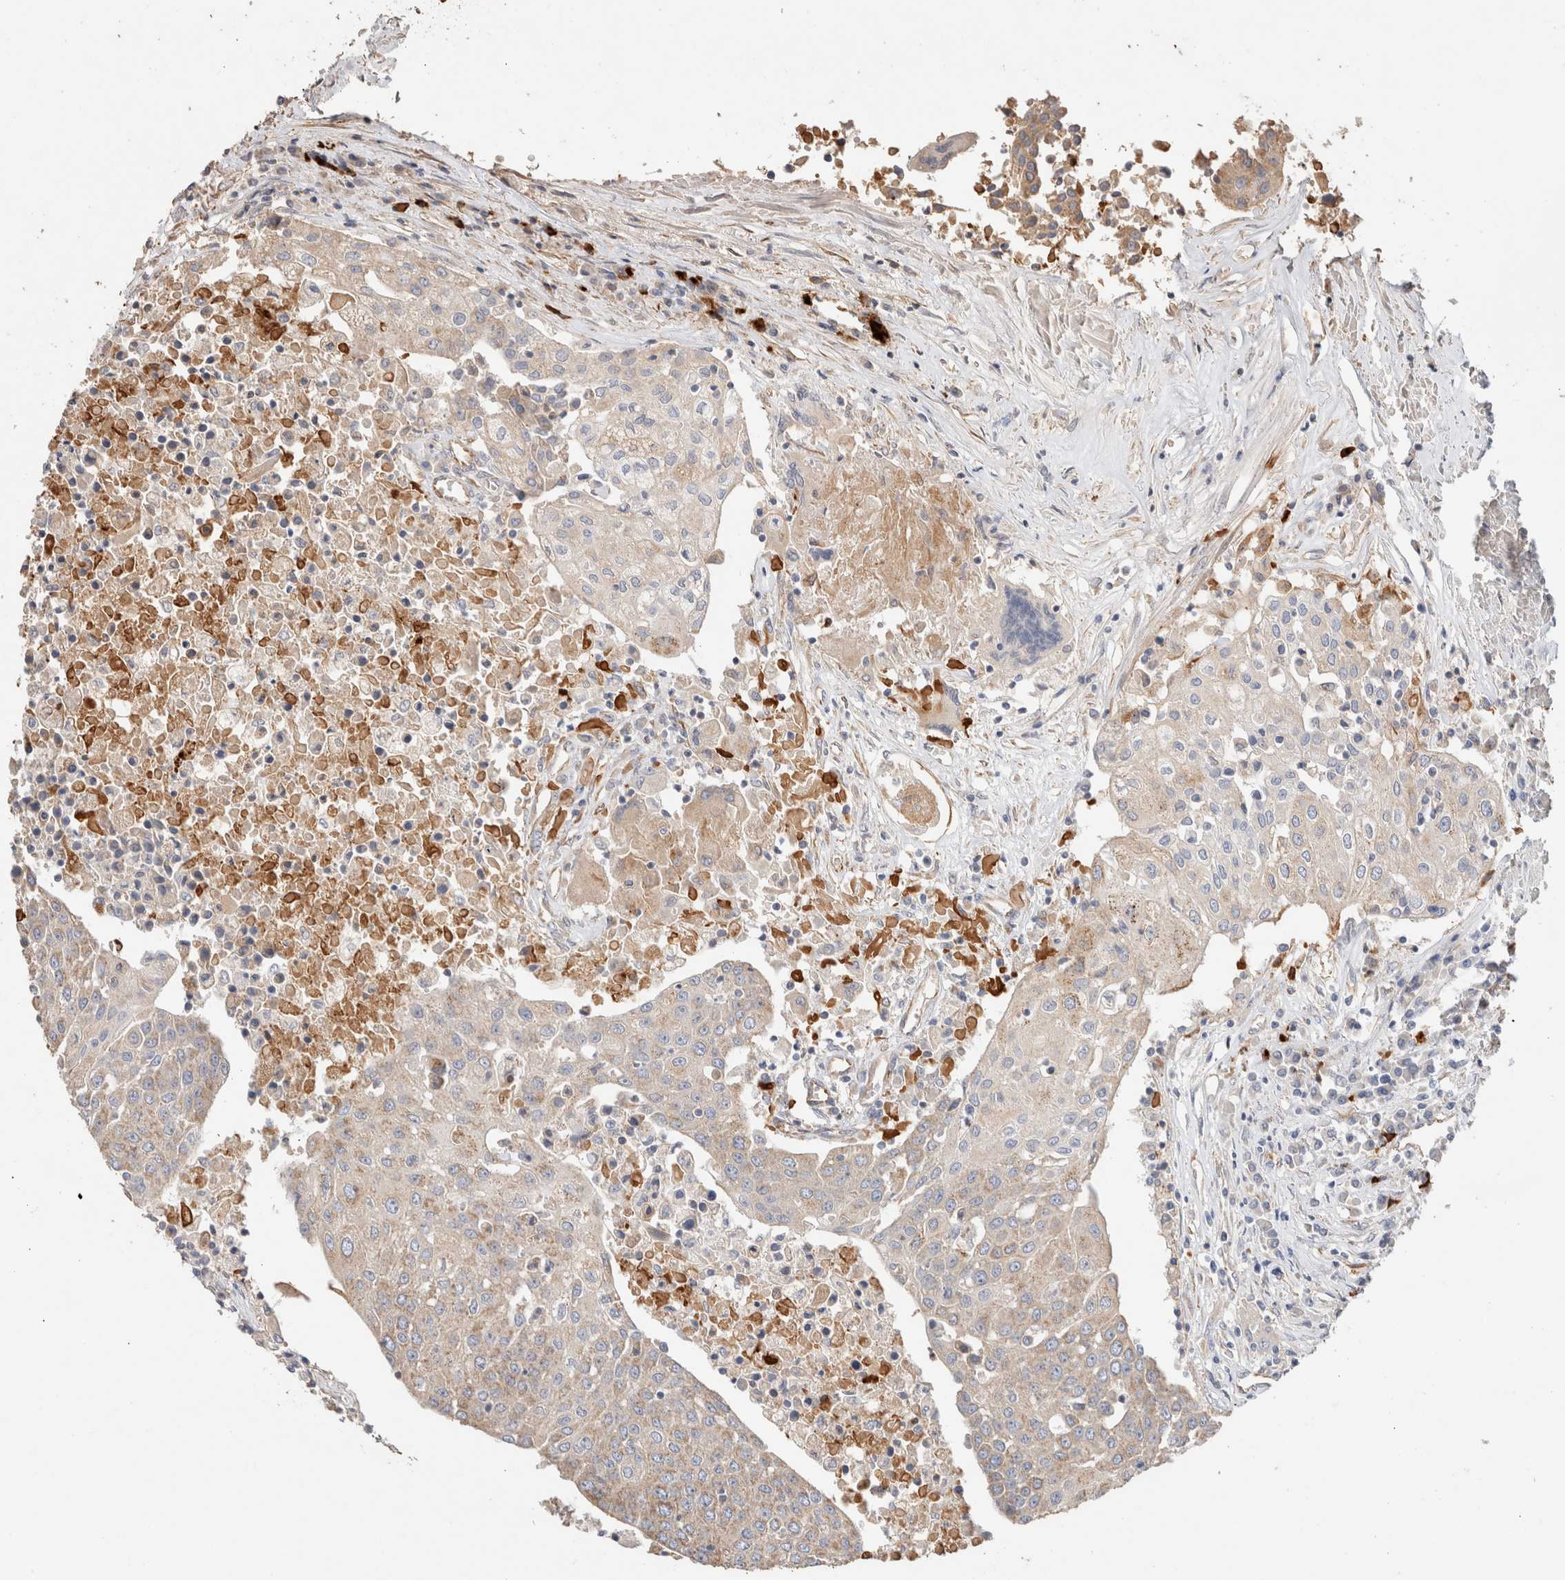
{"staining": {"intensity": "weak", "quantity": ">75%", "location": "cytoplasmic/membranous"}, "tissue": "urothelial cancer", "cell_type": "Tumor cells", "image_type": "cancer", "snomed": [{"axis": "morphology", "description": "Urothelial carcinoma, High grade"}, {"axis": "topography", "description": "Urinary bladder"}], "caption": "Brown immunohistochemical staining in urothelial carcinoma (high-grade) reveals weak cytoplasmic/membranous expression in about >75% of tumor cells. (DAB IHC, brown staining for protein, blue staining for nuclei).", "gene": "PROS1", "patient": {"sex": "female", "age": 85}}